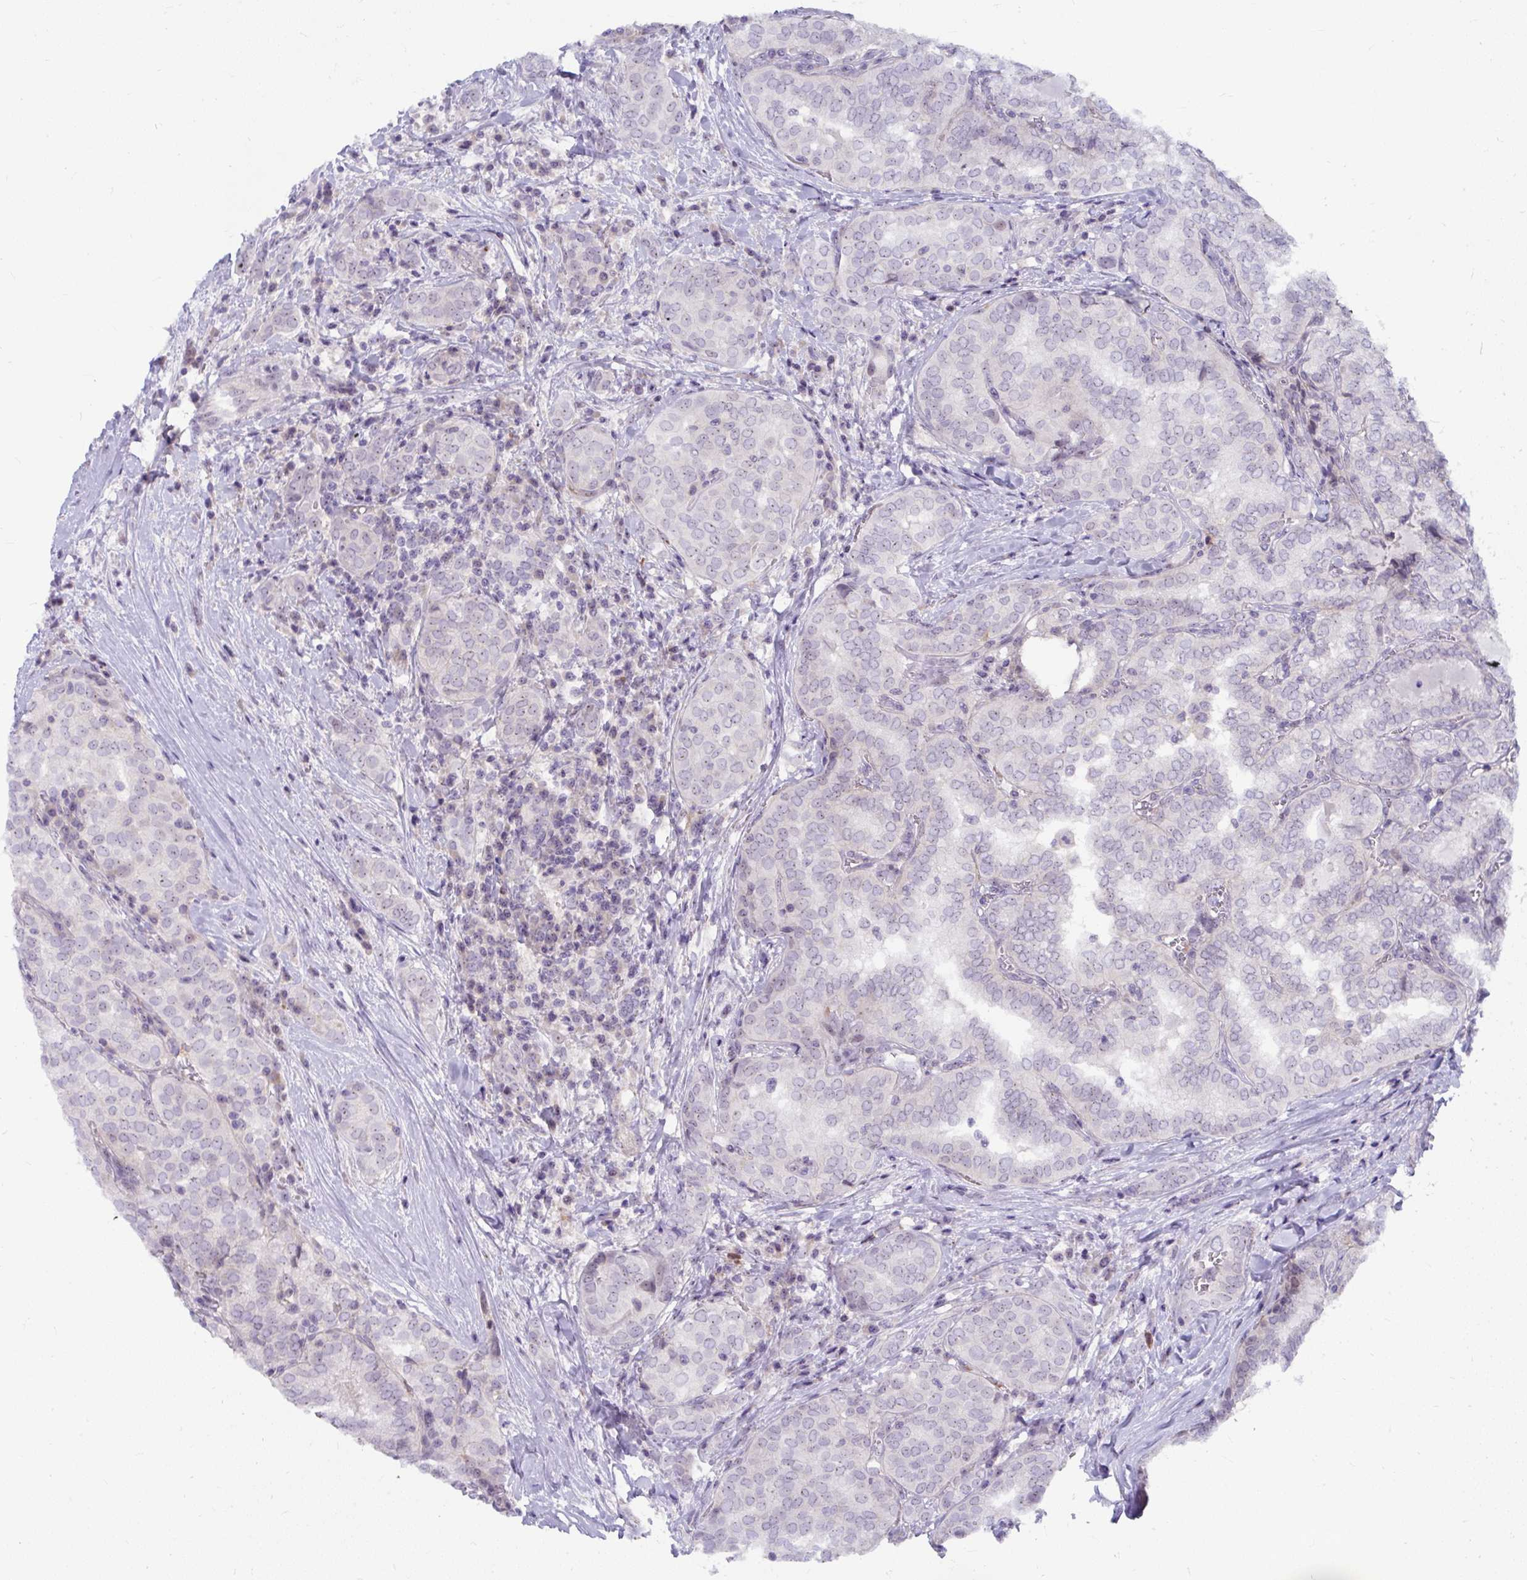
{"staining": {"intensity": "weak", "quantity": "<25%", "location": "nuclear"}, "tissue": "thyroid cancer", "cell_type": "Tumor cells", "image_type": "cancer", "snomed": [{"axis": "morphology", "description": "Papillary adenocarcinoma, NOS"}, {"axis": "topography", "description": "Thyroid gland"}], "caption": "Immunohistochemistry image of human thyroid cancer (papillary adenocarcinoma) stained for a protein (brown), which exhibits no staining in tumor cells.", "gene": "MUS81", "patient": {"sex": "female", "age": 30}}